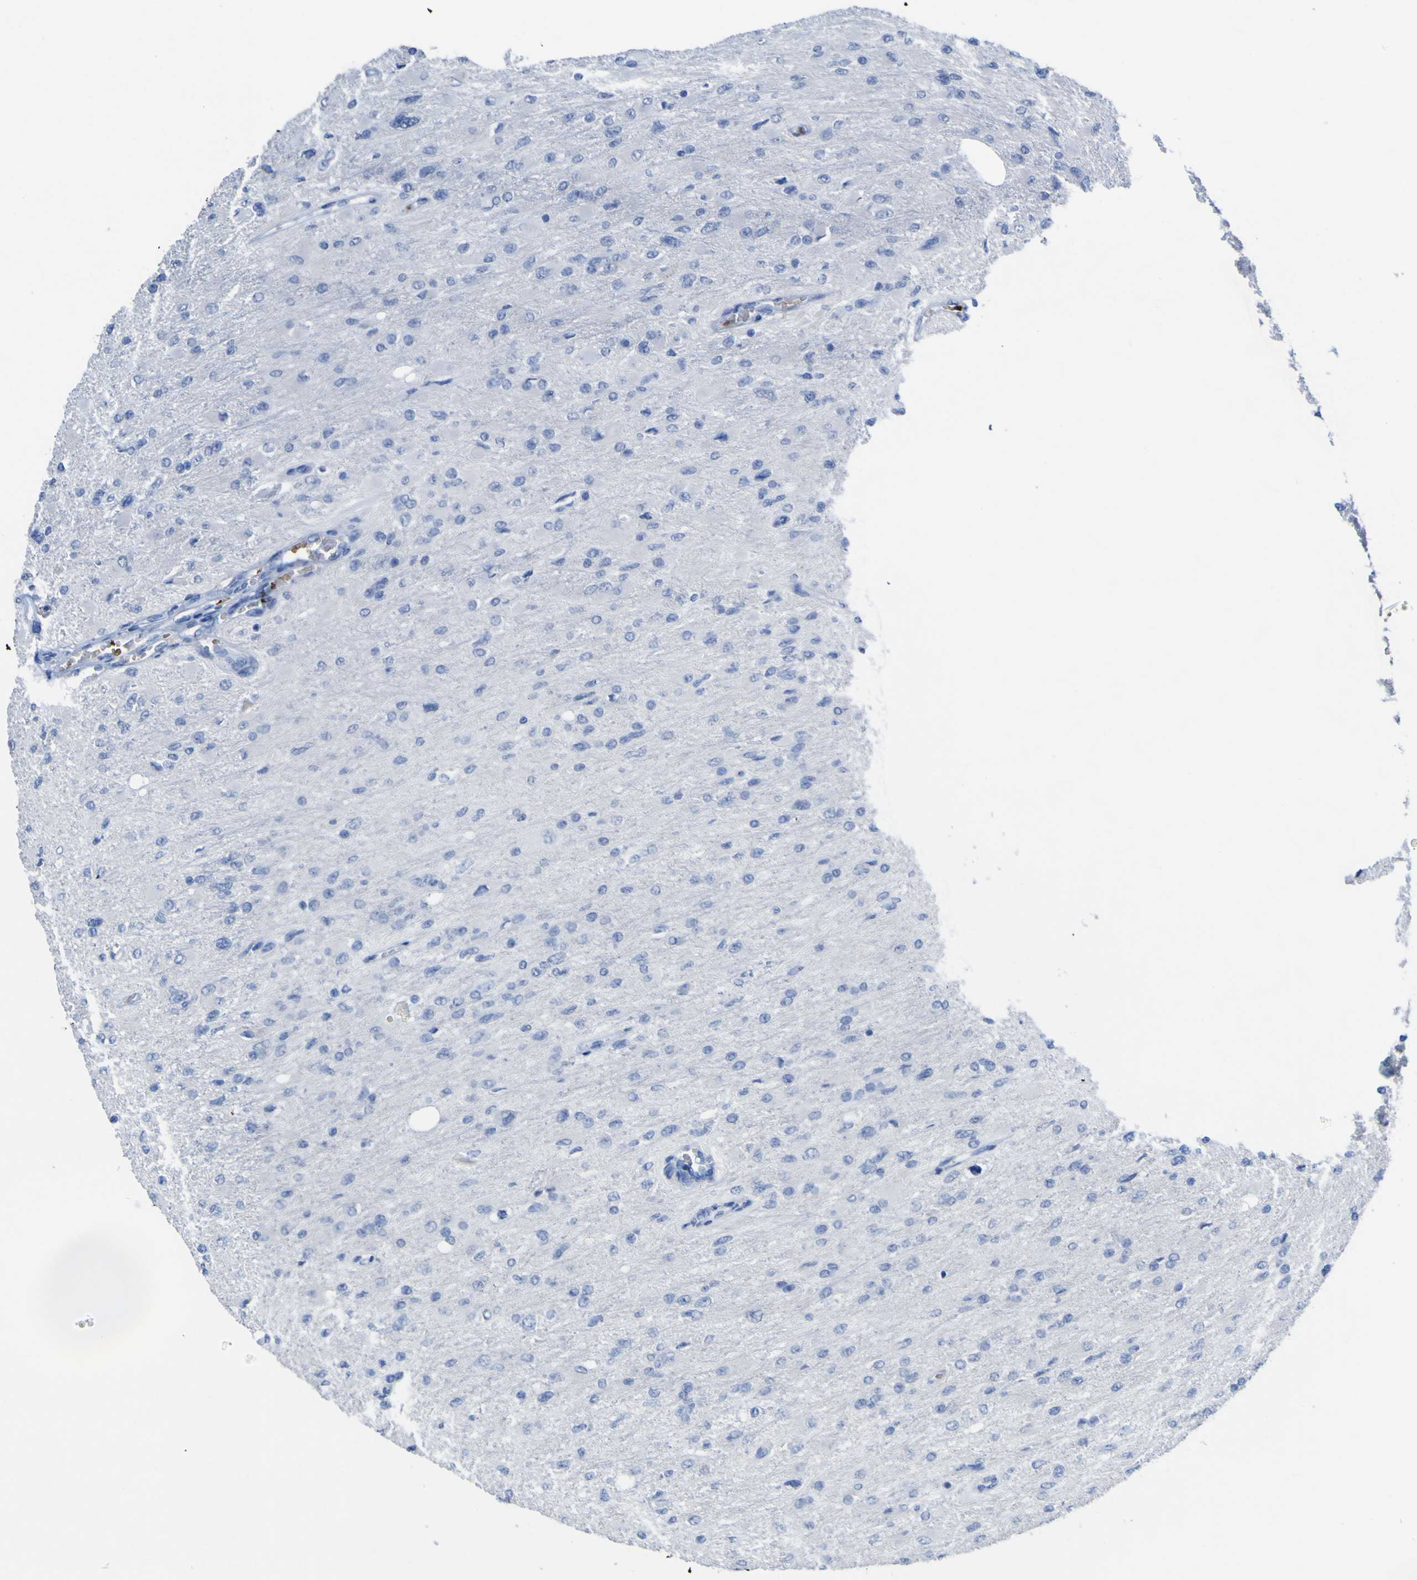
{"staining": {"intensity": "negative", "quantity": "none", "location": "none"}, "tissue": "glioma", "cell_type": "Tumor cells", "image_type": "cancer", "snomed": [{"axis": "morphology", "description": "Glioma, malignant, High grade"}, {"axis": "topography", "description": "Cerebral cortex"}], "caption": "There is no significant expression in tumor cells of glioma.", "gene": "GCM1", "patient": {"sex": "female", "age": 36}}